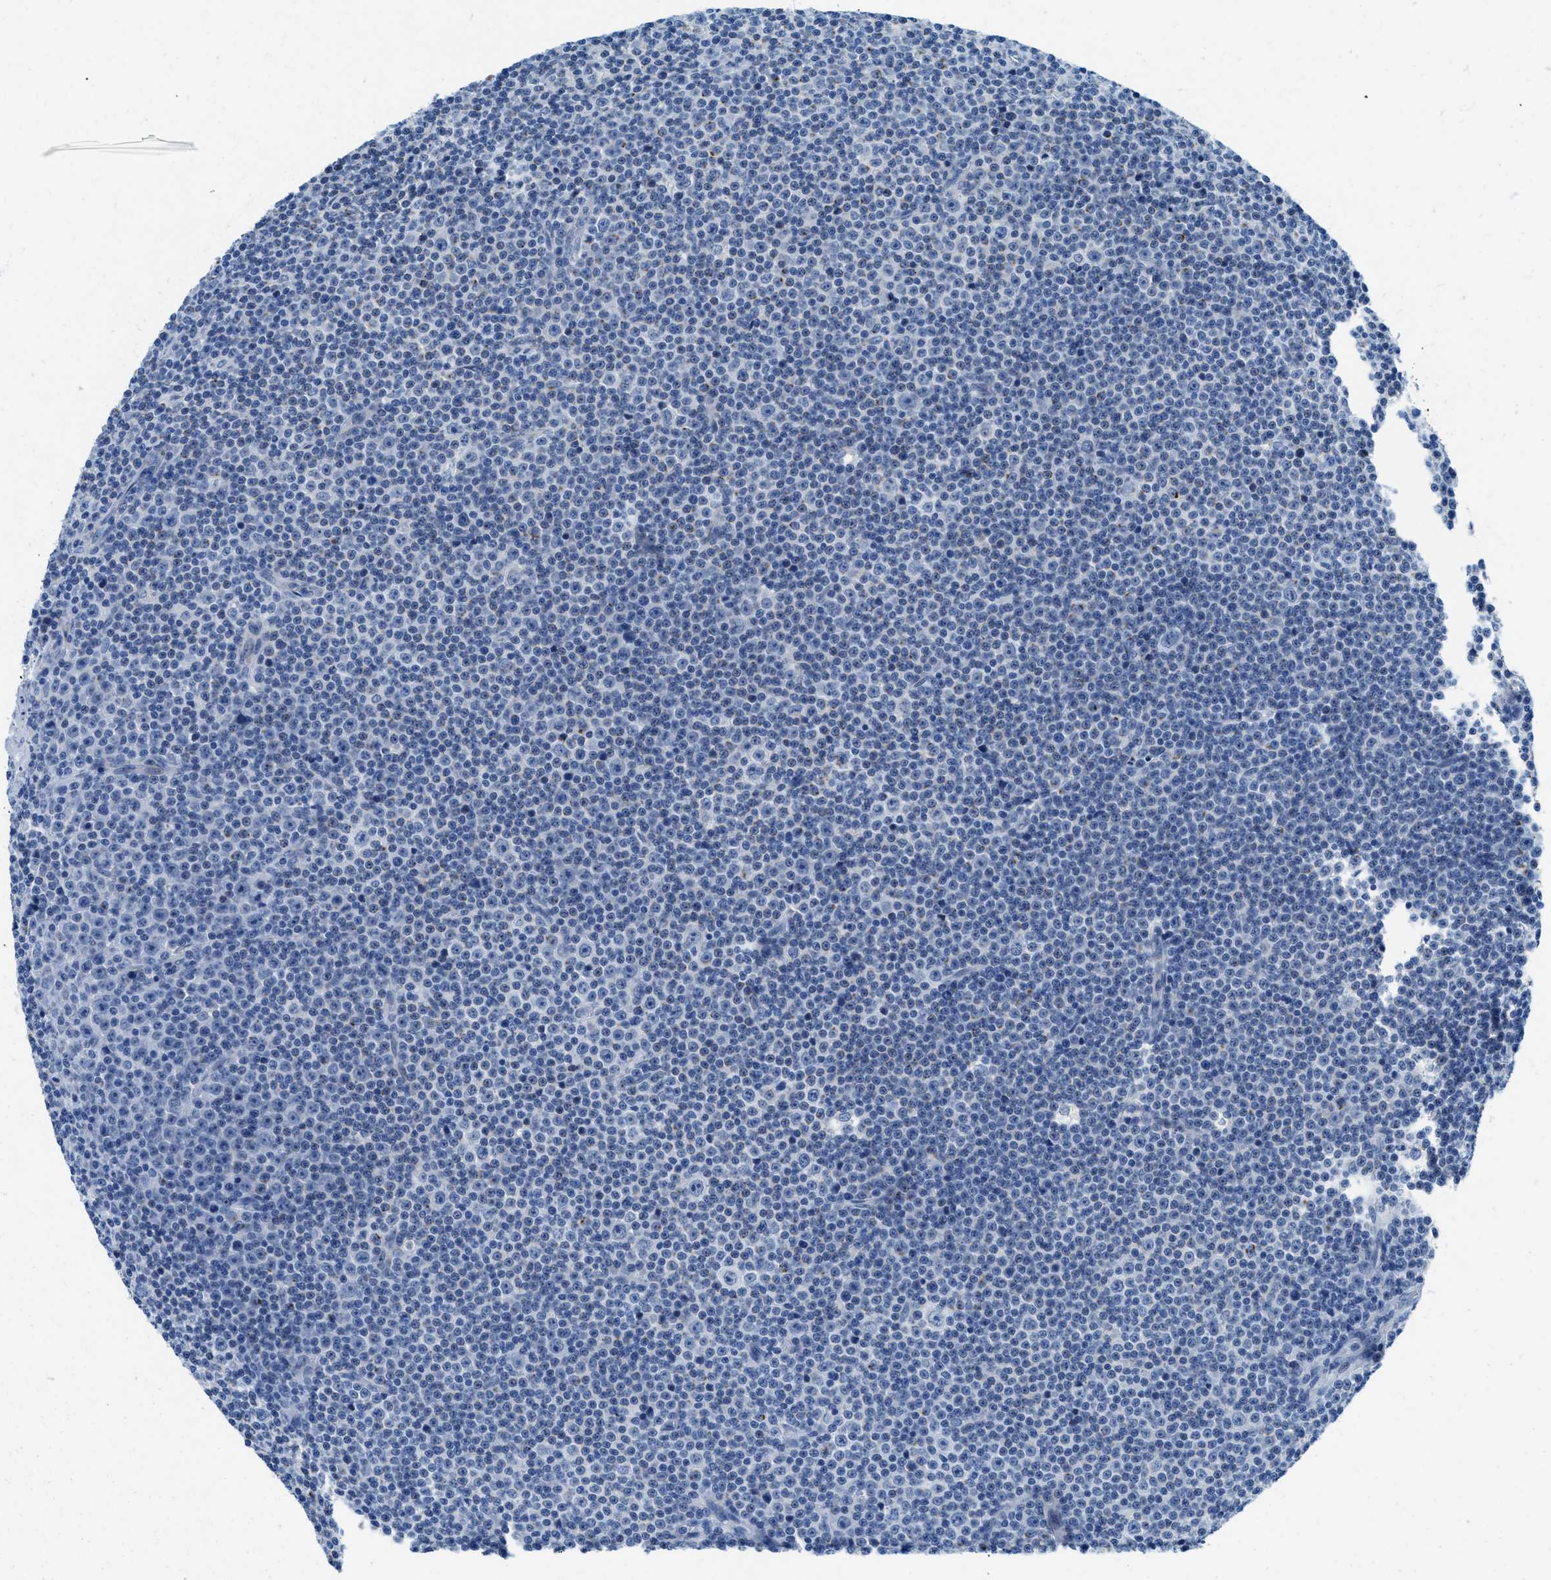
{"staining": {"intensity": "negative", "quantity": "none", "location": "none"}, "tissue": "lymphoma", "cell_type": "Tumor cells", "image_type": "cancer", "snomed": [{"axis": "morphology", "description": "Malignant lymphoma, non-Hodgkin's type, Low grade"}, {"axis": "topography", "description": "Lymph node"}], "caption": "Malignant lymphoma, non-Hodgkin's type (low-grade) was stained to show a protein in brown. There is no significant positivity in tumor cells.", "gene": "TSPAN3", "patient": {"sex": "female", "age": 67}}